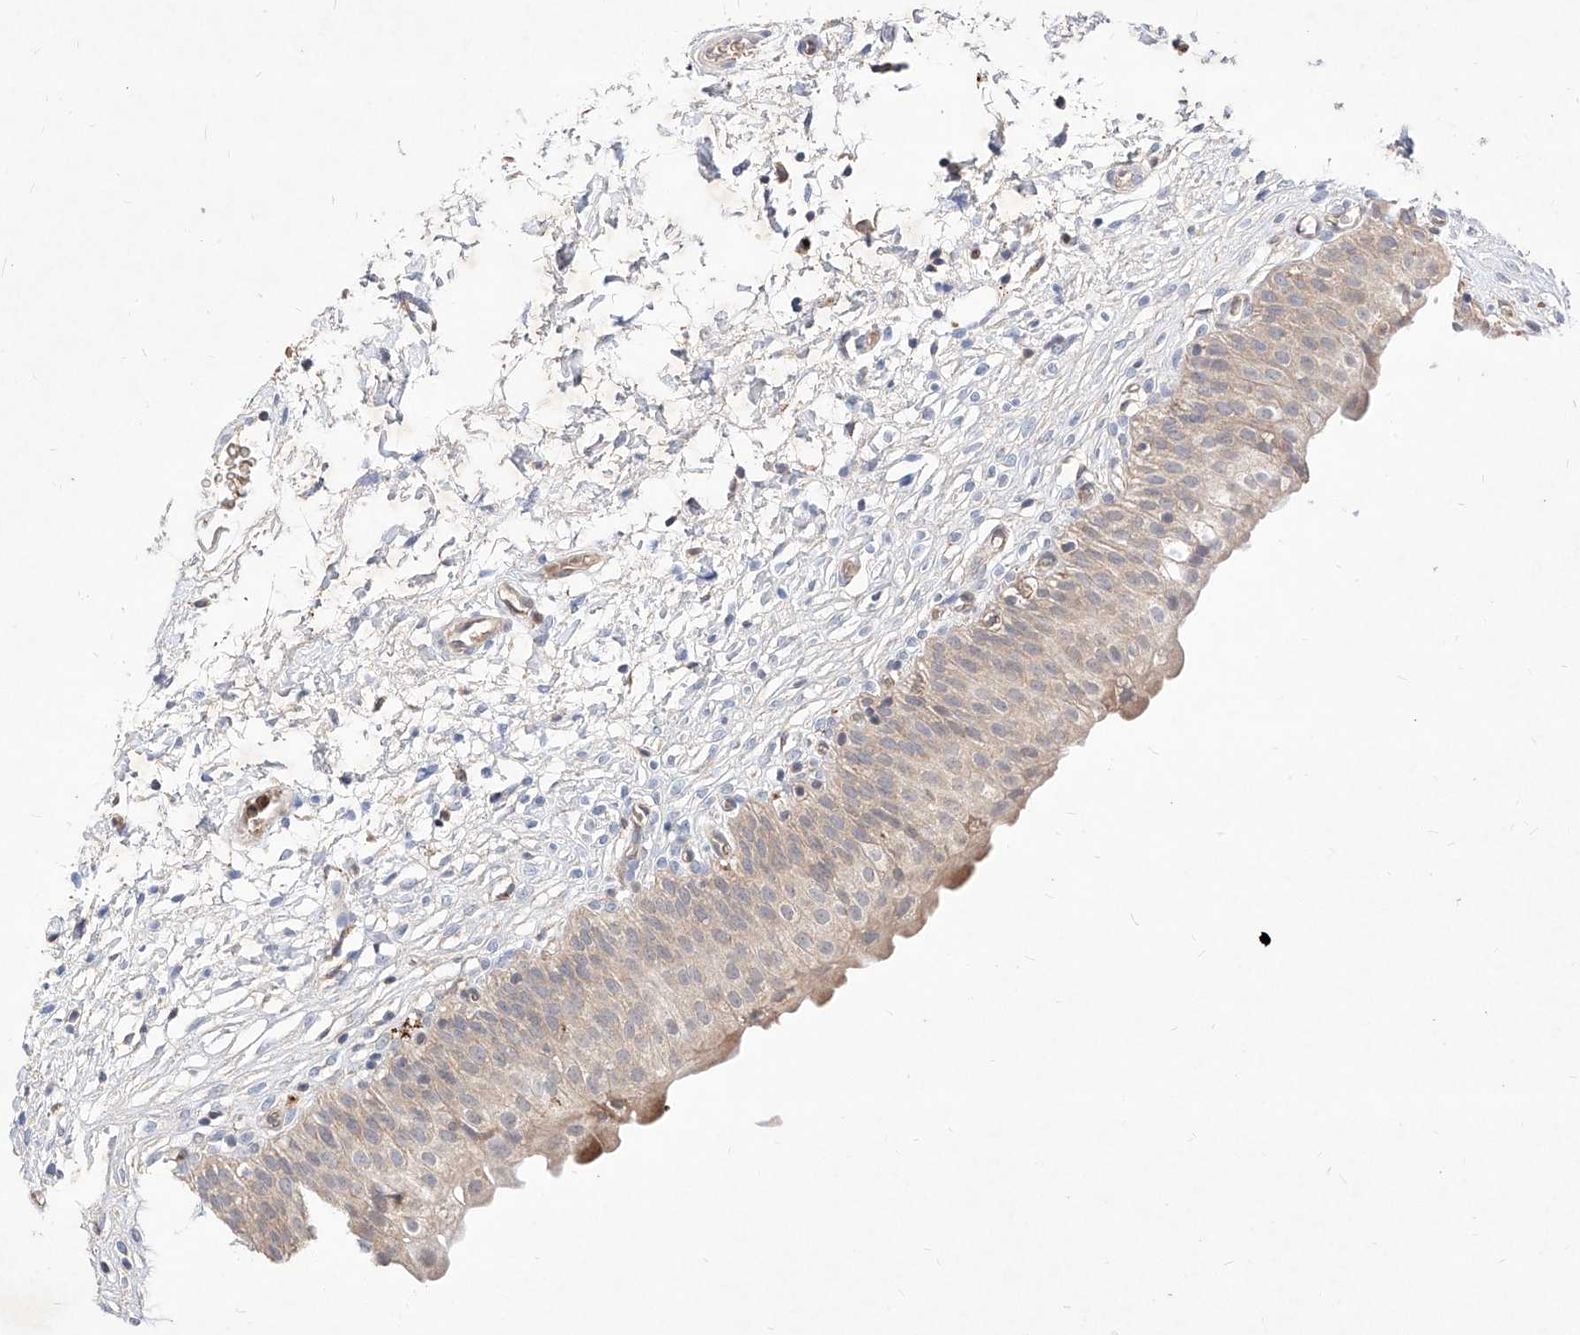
{"staining": {"intensity": "weak", "quantity": "25%-75%", "location": "cytoplasmic/membranous"}, "tissue": "urinary bladder", "cell_type": "Urothelial cells", "image_type": "normal", "snomed": [{"axis": "morphology", "description": "Normal tissue, NOS"}, {"axis": "topography", "description": "Urinary bladder"}], "caption": "Immunohistochemistry (IHC) staining of normal urinary bladder, which exhibits low levels of weak cytoplasmic/membranous expression in about 25%-75% of urothelial cells indicating weak cytoplasmic/membranous protein positivity. The staining was performed using DAB (3,3'-diaminobenzidine) (brown) for protein detection and nuclei were counterstained in hematoxylin (blue).", "gene": "TSNAX", "patient": {"sex": "male", "age": 55}}